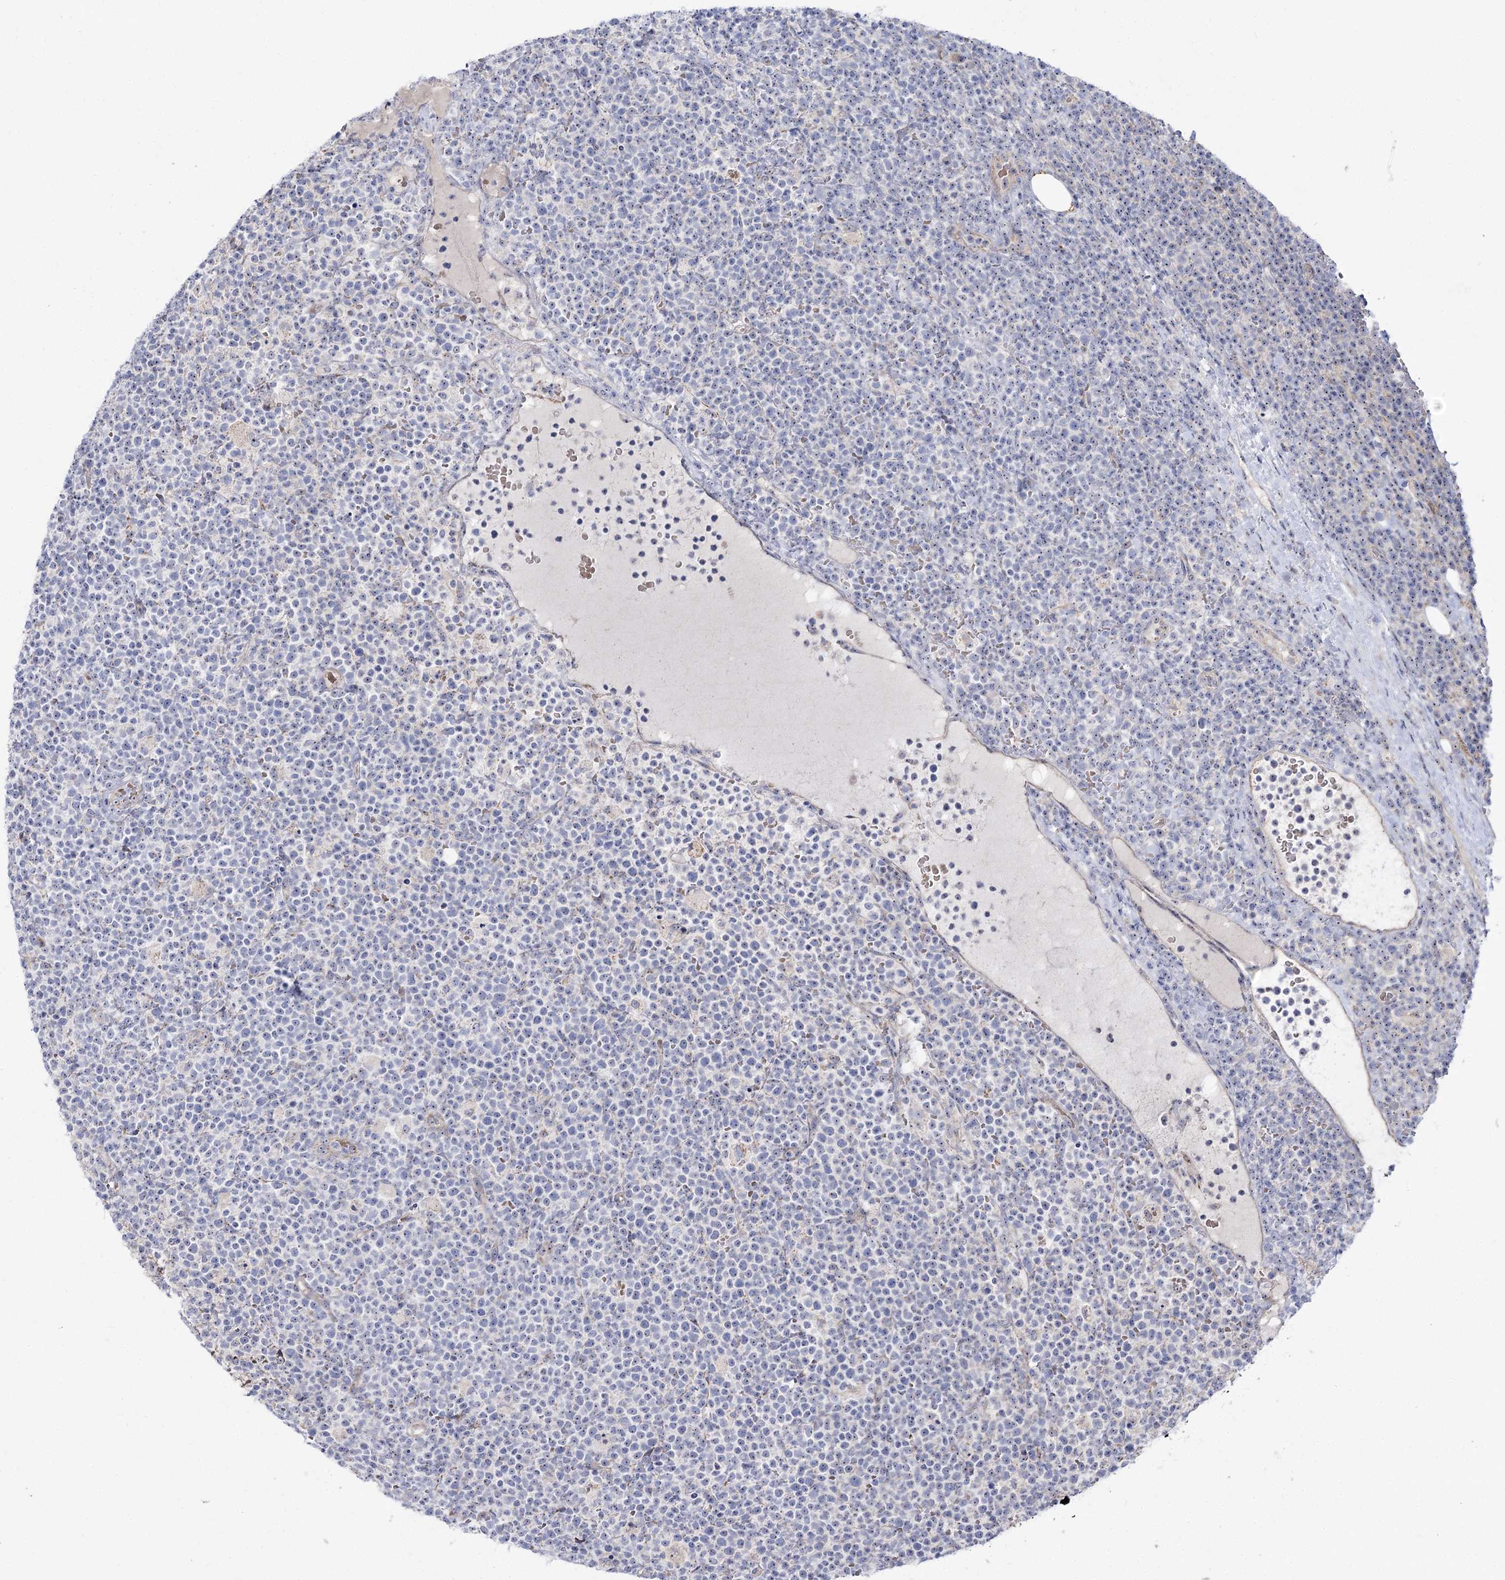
{"staining": {"intensity": "weak", "quantity": ">75%", "location": "nuclear"}, "tissue": "lymphoma", "cell_type": "Tumor cells", "image_type": "cancer", "snomed": [{"axis": "morphology", "description": "Malignant lymphoma, non-Hodgkin's type, High grade"}, {"axis": "topography", "description": "Lymph node"}], "caption": "Immunohistochemistry of lymphoma shows low levels of weak nuclear staining in approximately >75% of tumor cells.", "gene": "SUOX", "patient": {"sex": "male", "age": 61}}